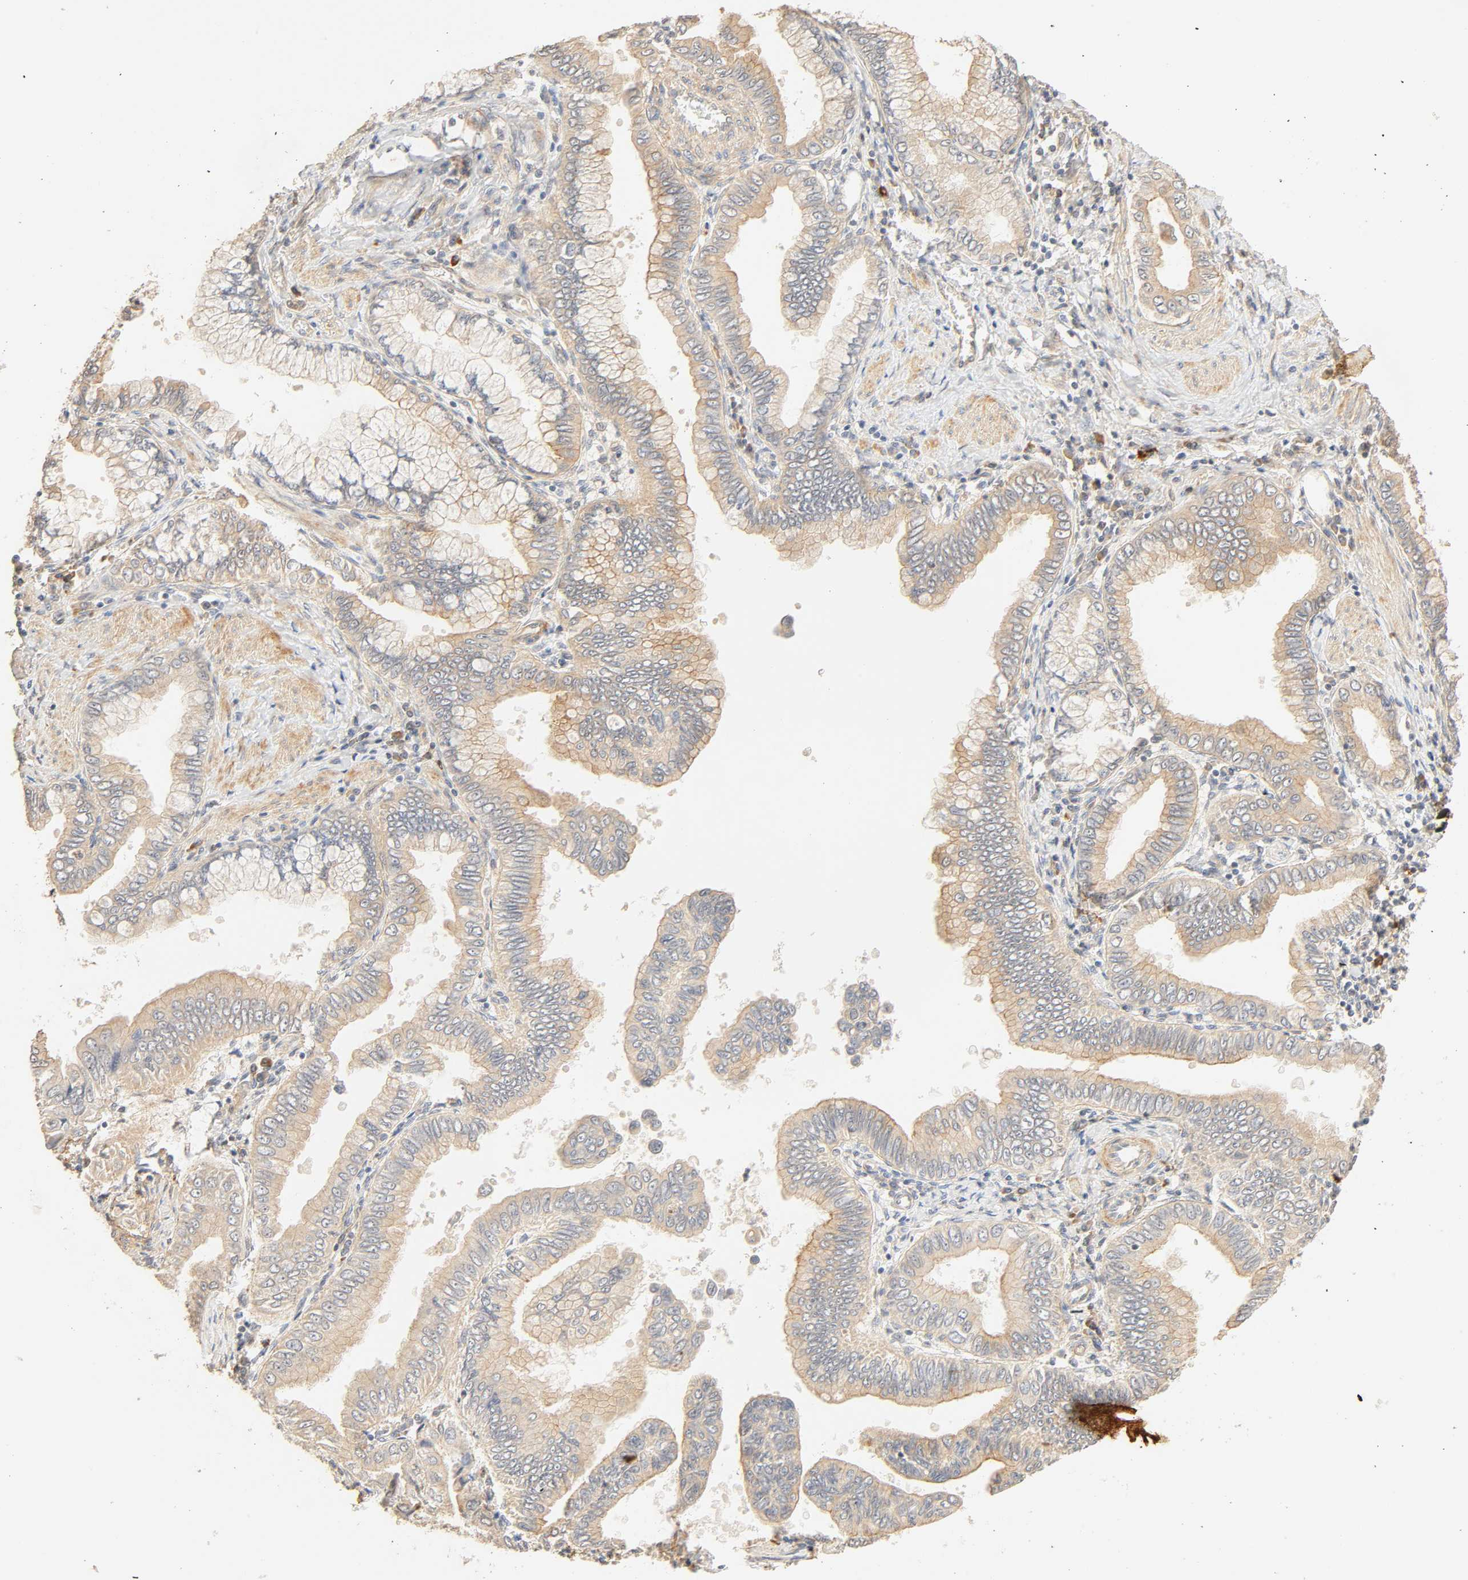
{"staining": {"intensity": "moderate", "quantity": "25%-75%", "location": "cytoplasmic/membranous"}, "tissue": "pancreatic cancer", "cell_type": "Tumor cells", "image_type": "cancer", "snomed": [{"axis": "morphology", "description": "Normal tissue, NOS"}, {"axis": "topography", "description": "Lymph node"}], "caption": "This is an image of immunohistochemistry staining of pancreatic cancer, which shows moderate positivity in the cytoplasmic/membranous of tumor cells.", "gene": "CACNA1G", "patient": {"sex": "male", "age": 50}}